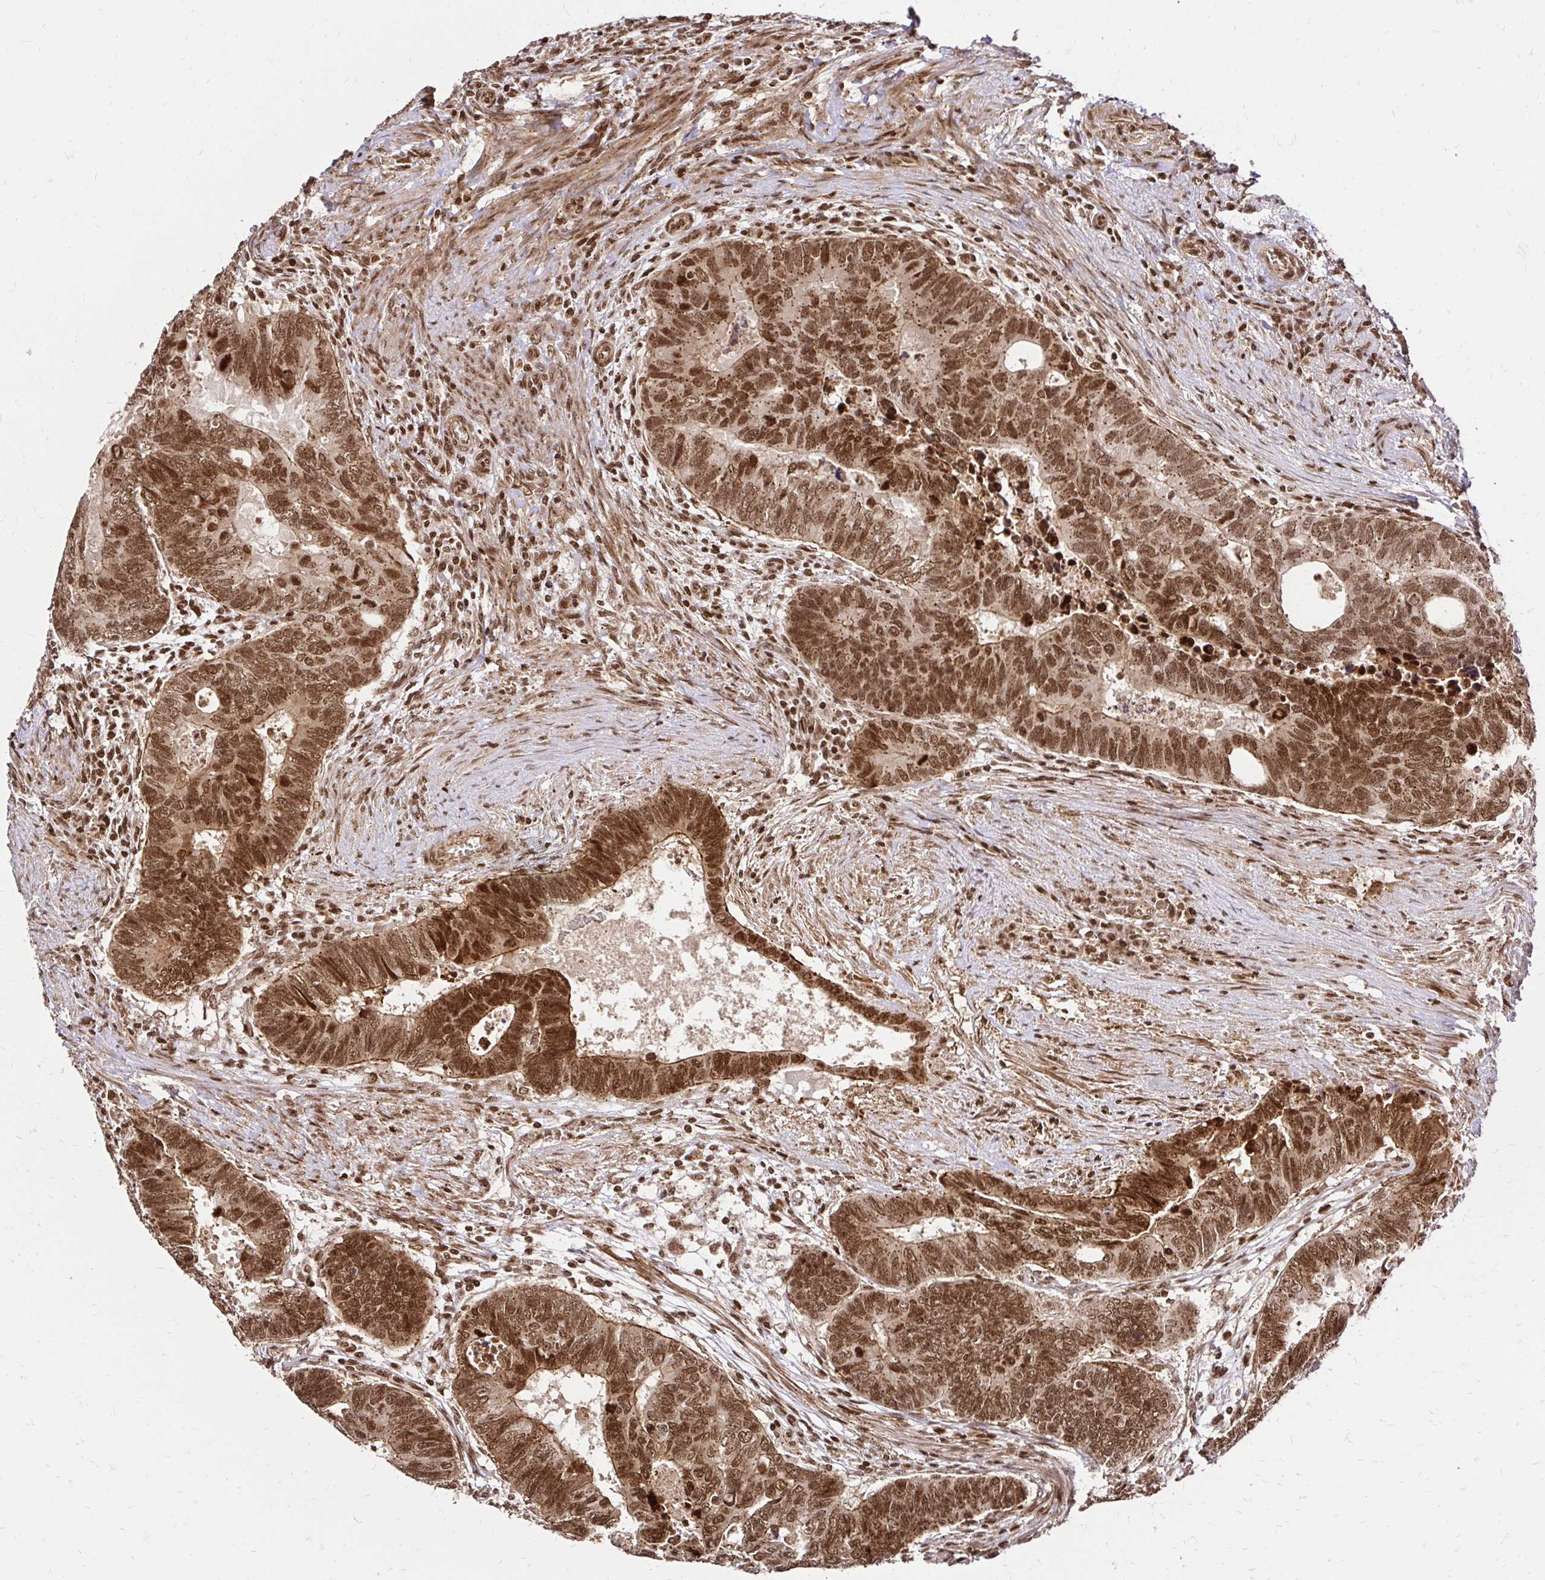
{"staining": {"intensity": "strong", "quantity": ">75%", "location": "cytoplasmic/membranous,nuclear"}, "tissue": "colorectal cancer", "cell_type": "Tumor cells", "image_type": "cancer", "snomed": [{"axis": "morphology", "description": "Adenocarcinoma, NOS"}, {"axis": "topography", "description": "Colon"}], "caption": "Tumor cells reveal strong cytoplasmic/membranous and nuclear expression in about >75% of cells in adenocarcinoma (colorectal). The staining was performed using DAB (3,3'-diaminobenzidine) to visualize the protein expression in brown, while the nuclei were stained in blue with hematoxylin (Magnification: 20x).", "gene": "GLYR1", "patient": {"sex": "male", "age": 62}}